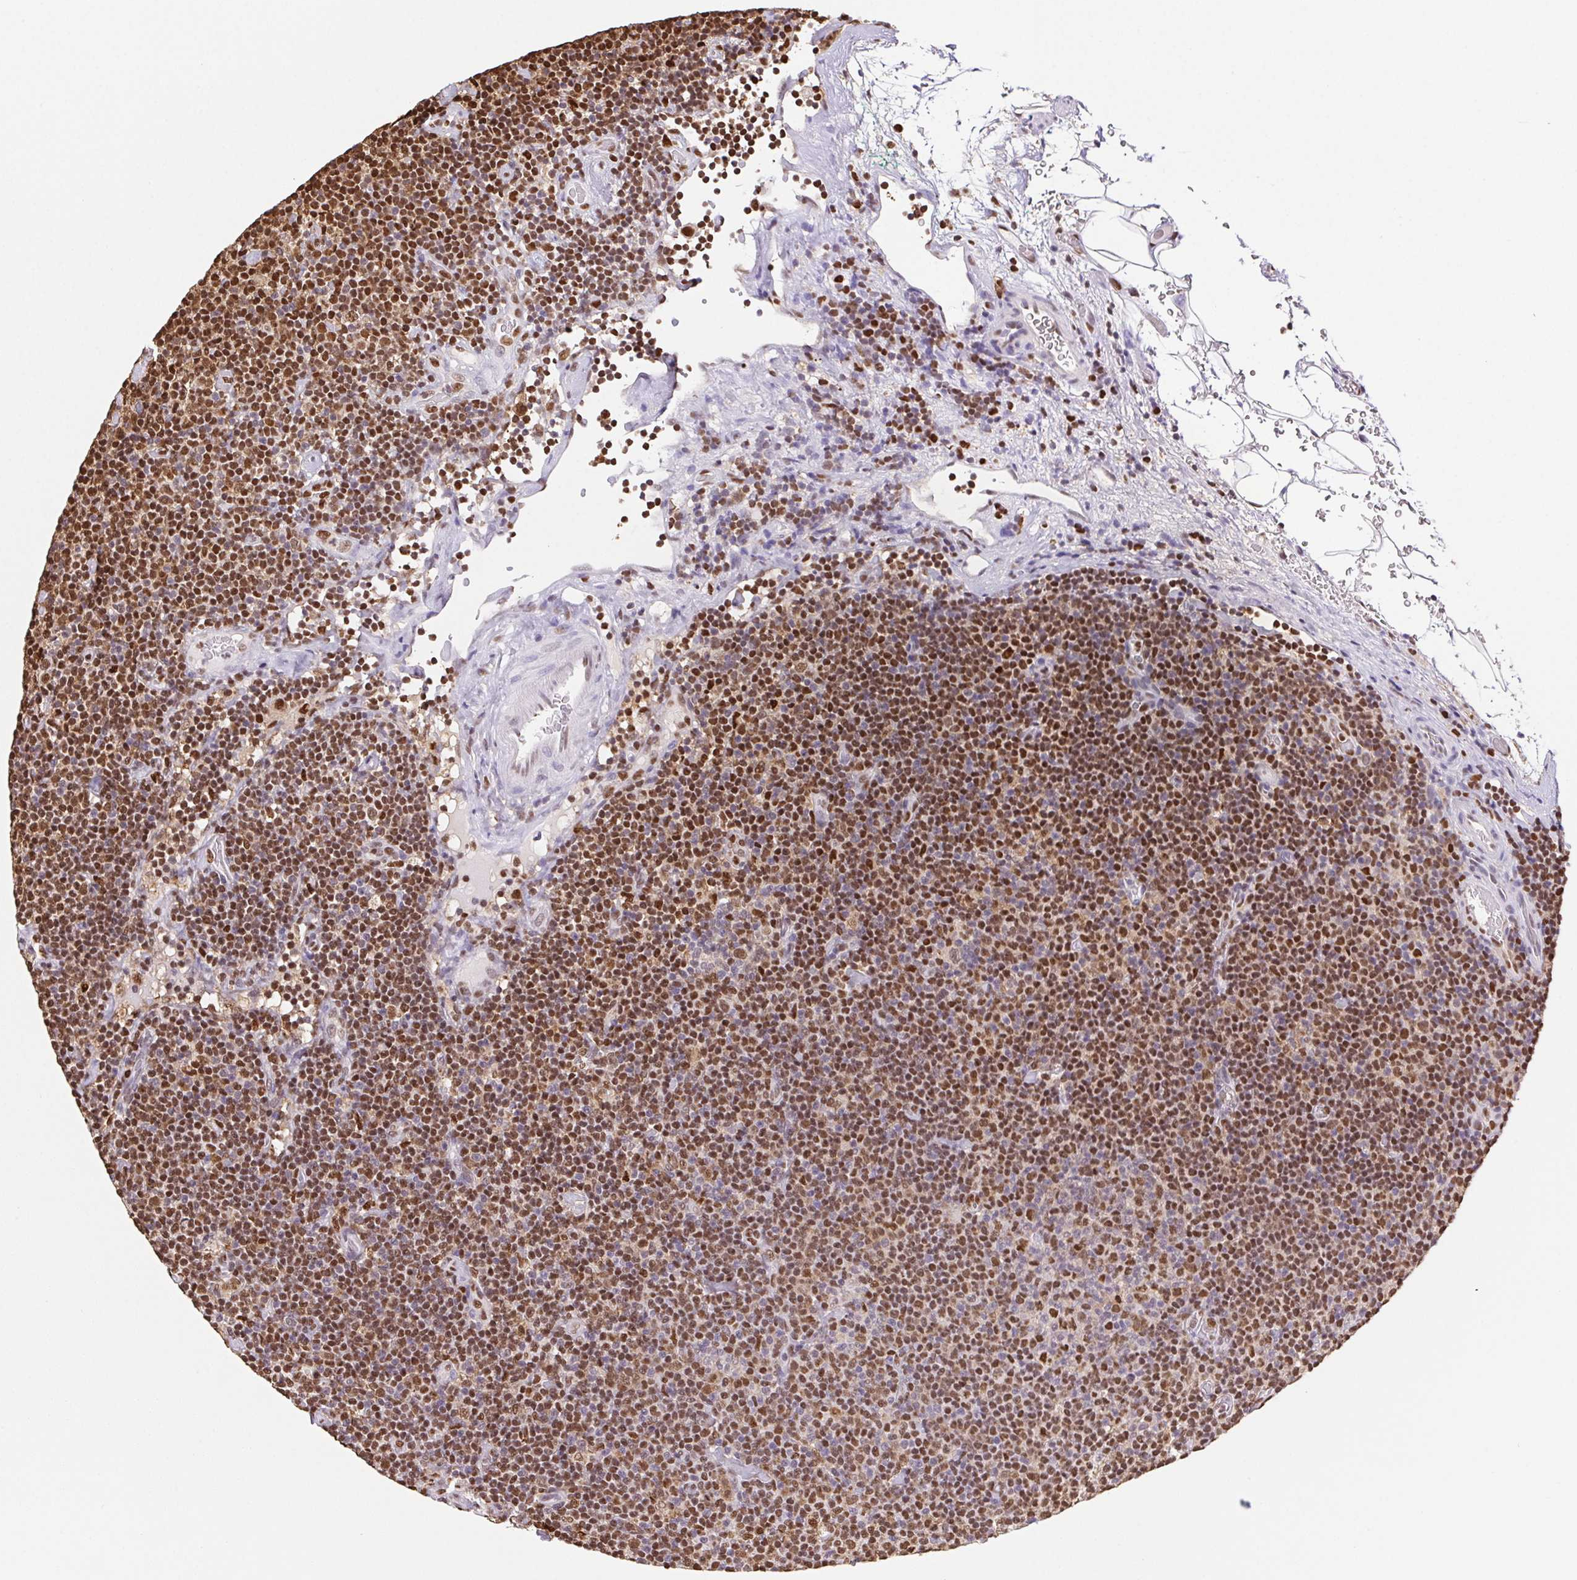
{"staining": {"intensity": "moderate", "quantity": ">75%", "location": "nuclear"}, "tissue": "lymphoma", "cell_type": "Tumor cells", "image_type": "cancer", "snomed": [{"axis": "morphology", "description": "Malignant lymphoma, non-Hodgkin's type, Low grade"}, {"axis": "topography", "description": "Lymph node"}], "caption": "Immunohistochemistry (IHC) (DAB (3,3'-diaminobenzidine)) staining of human lymphoma exhibits moderate nuclear protein staining in approximately >75% of tumor cells. The protein of interest is shown in brown color, while the nuclei are stained blue.", "gene": "SET", "patient": {"sex": "male", "age": 81}}